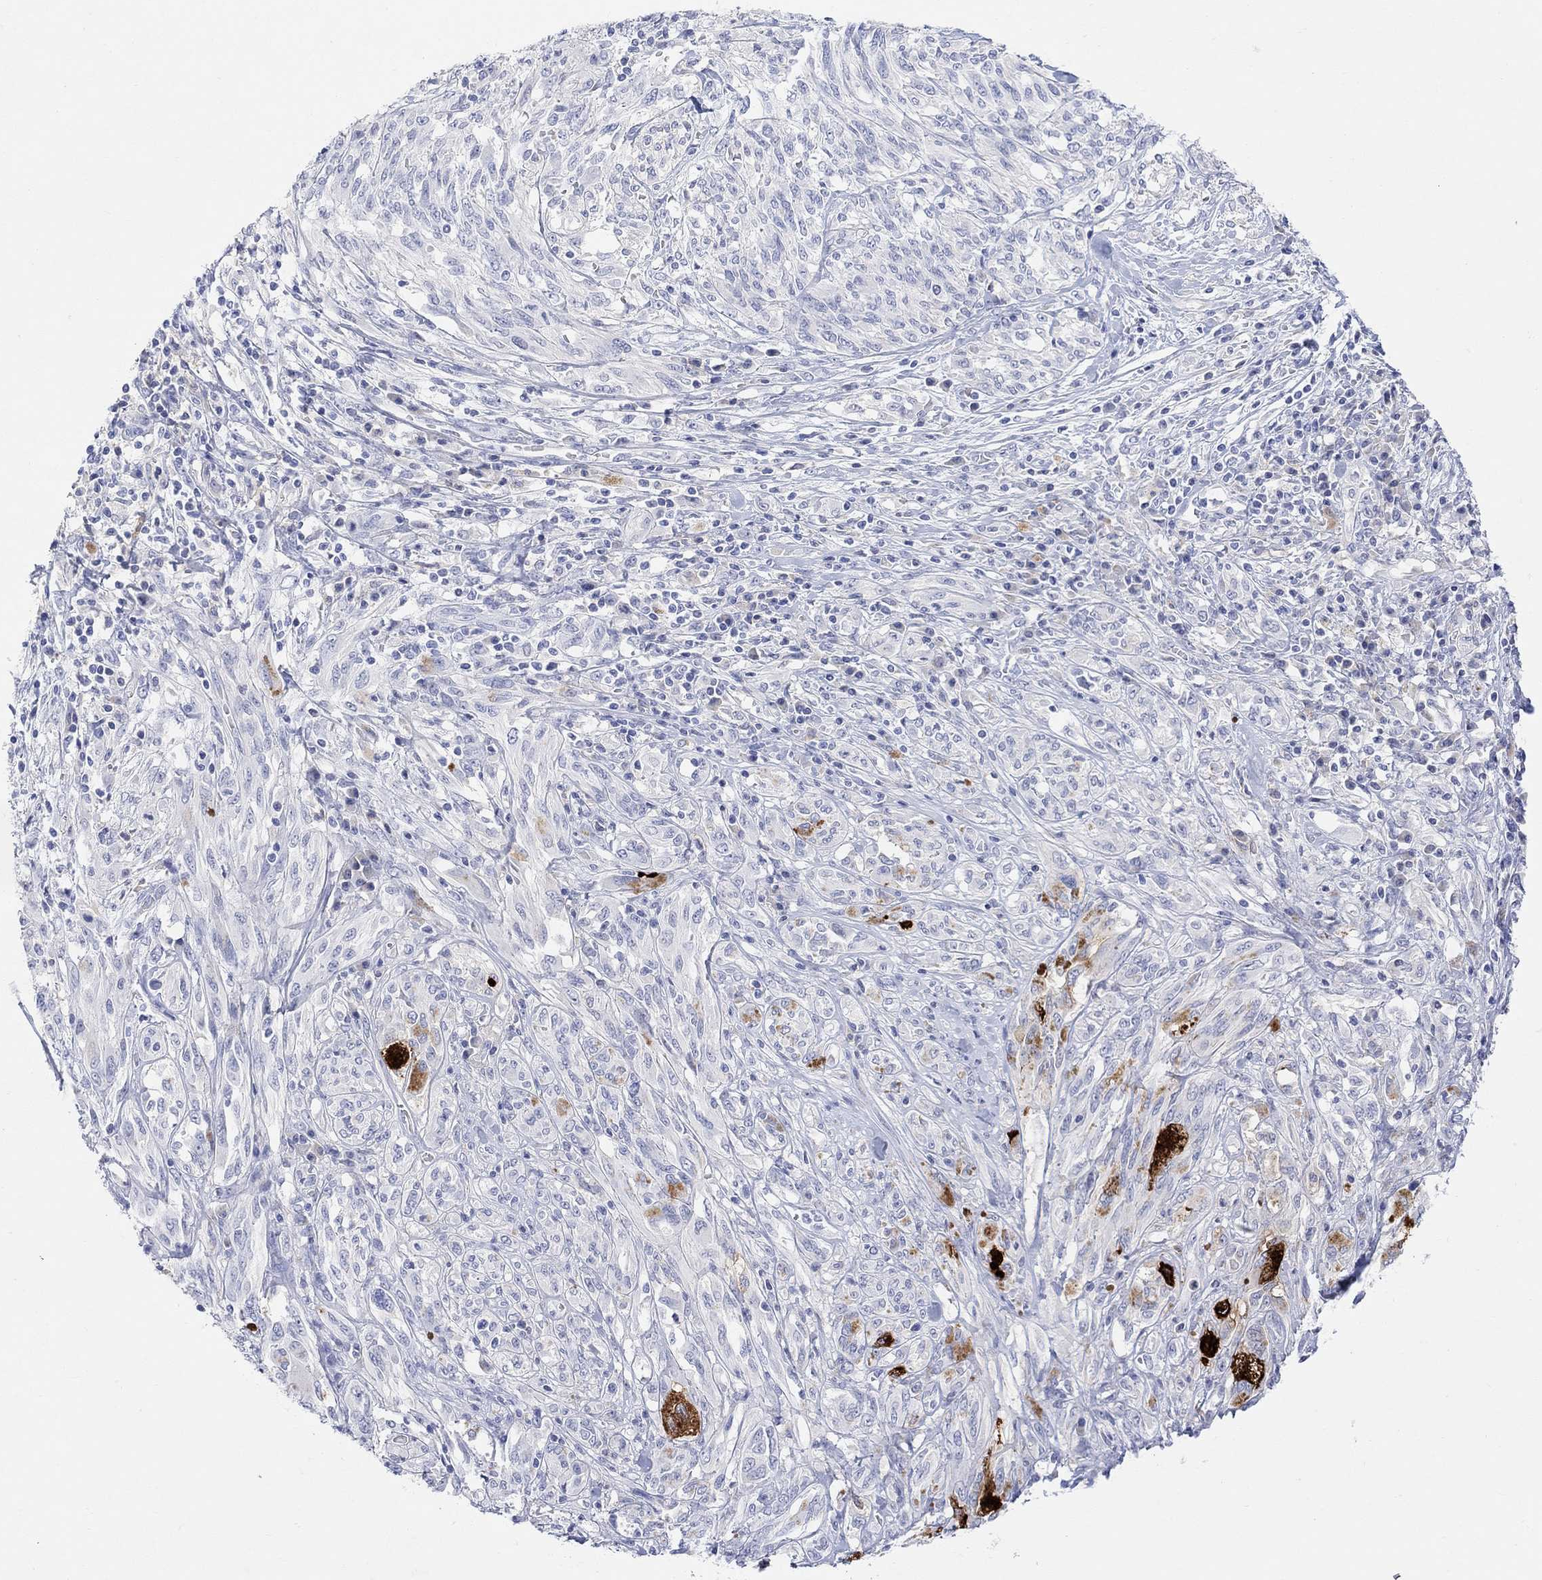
{"staining": {"intensity": "moderate", "quantity": "<25%", "location": "cytoplasmic/membranous"}, "tissue": "melanoma", "cell_type": "Tumor cells", "image_type": "cancer", "snomed": [{"axis": "morphology", "description": "Malignant melanoma, NOS"}, {"axis": "topography", "description": "Skin"}], "caption": "Immunohistochemical staining of malignant melanoma displays low levels of moderate cytoplasmic/membranous protein staining in about <25% of tumor cells.", "gene": "TYR", "patient": {"sex": "female", "age": 91}}